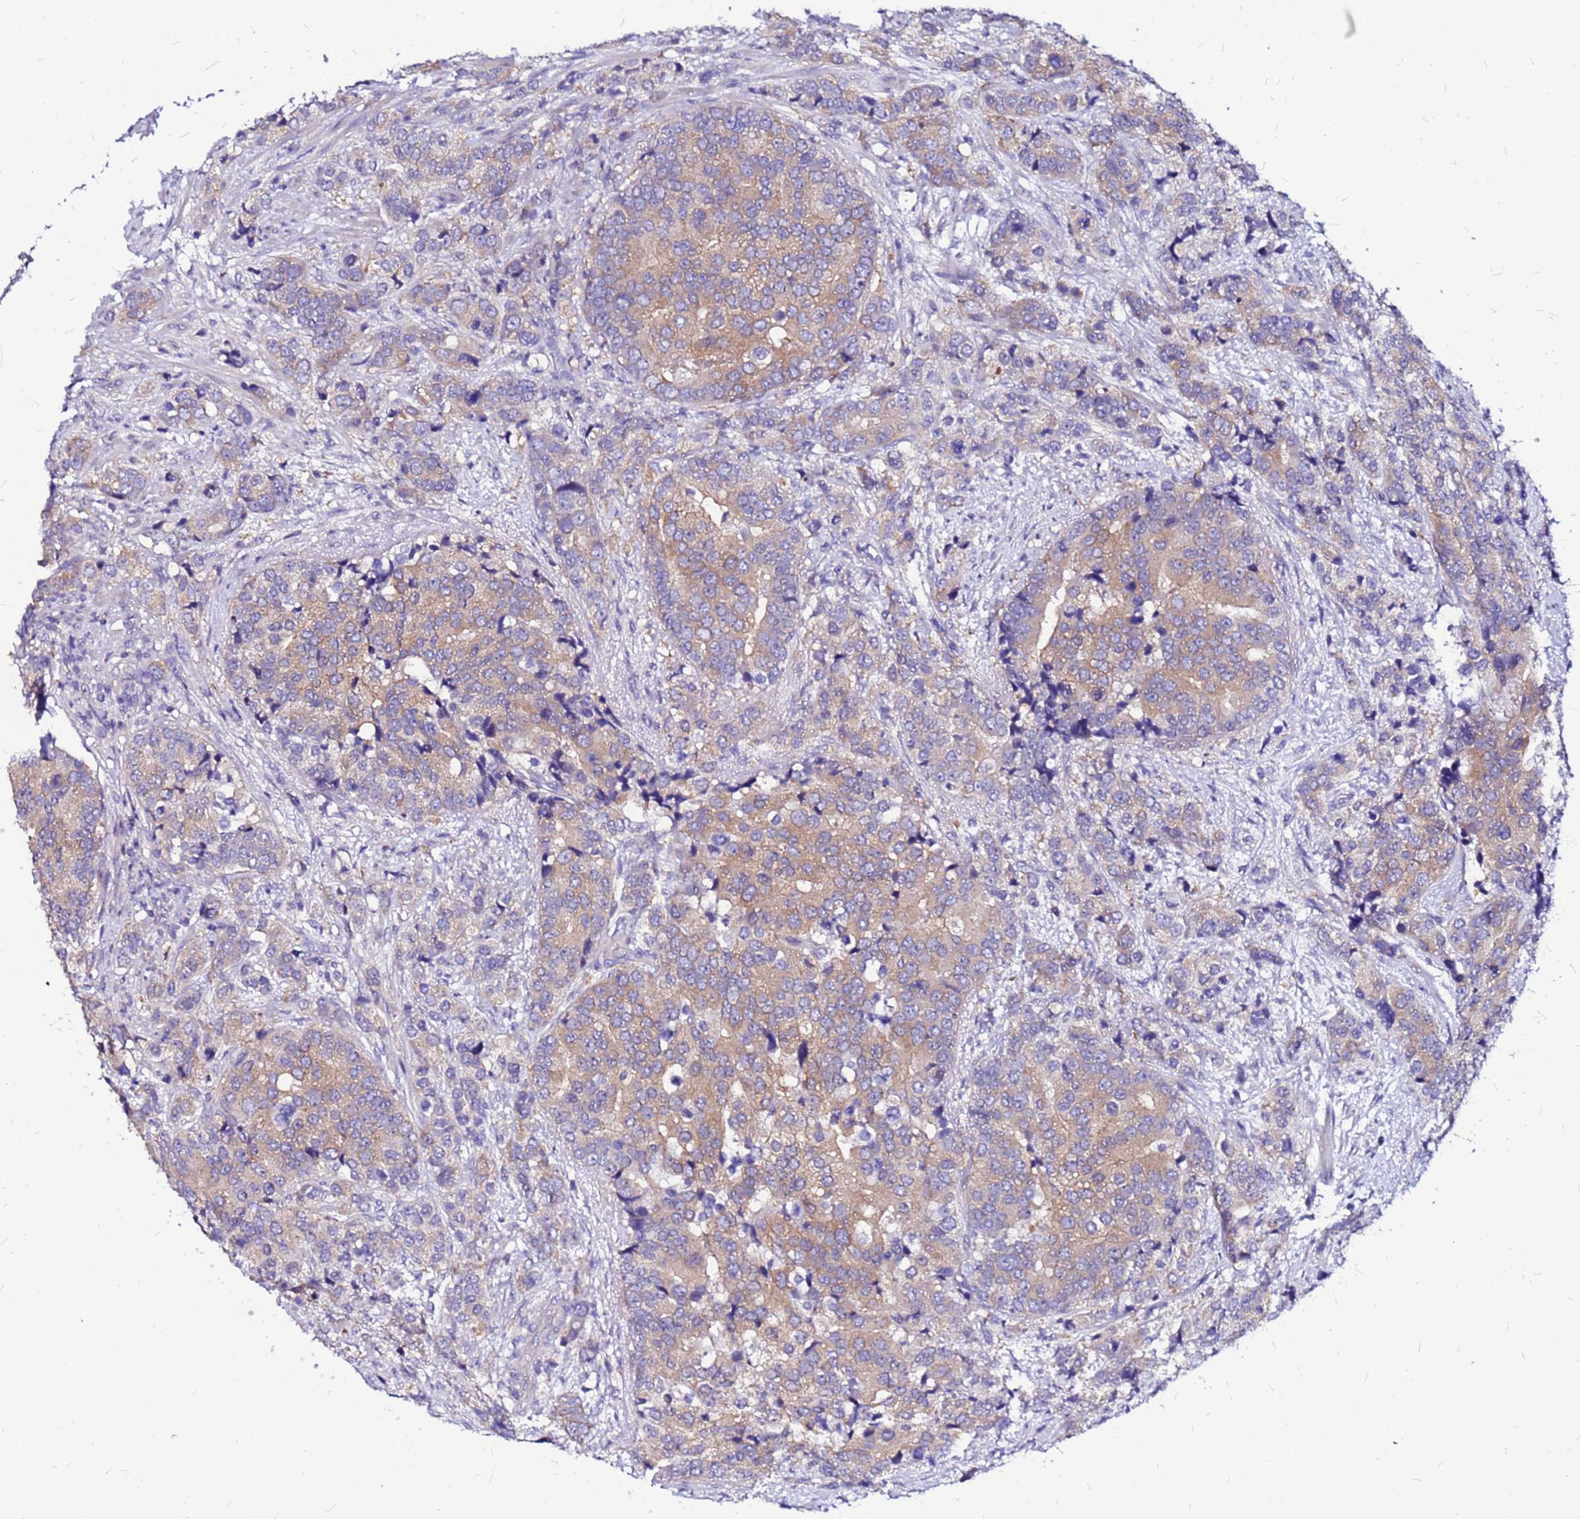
{"staining": {"intensity": "weak", "quantity": ">75%", "location": "cytoplasmic/membranous"}, "tissue": "prostate cancer", "cell_type": "Tumor cells", "image_type": "cancer", "snomed": [{"axis": "morphology", "description": "Adenocarcinoma, High grade"}, {"axis": "topography", "description": "Prostate"}], "caption": "This photomicrograph displays IHC staining of prostate high-grade adenocarcinoma, with low weak cytoplasmic/membranous expression in approximately >75% of tumor cells.", "gene": "ARHGEF5", "patient": {"sex": "male", "age": 62}}